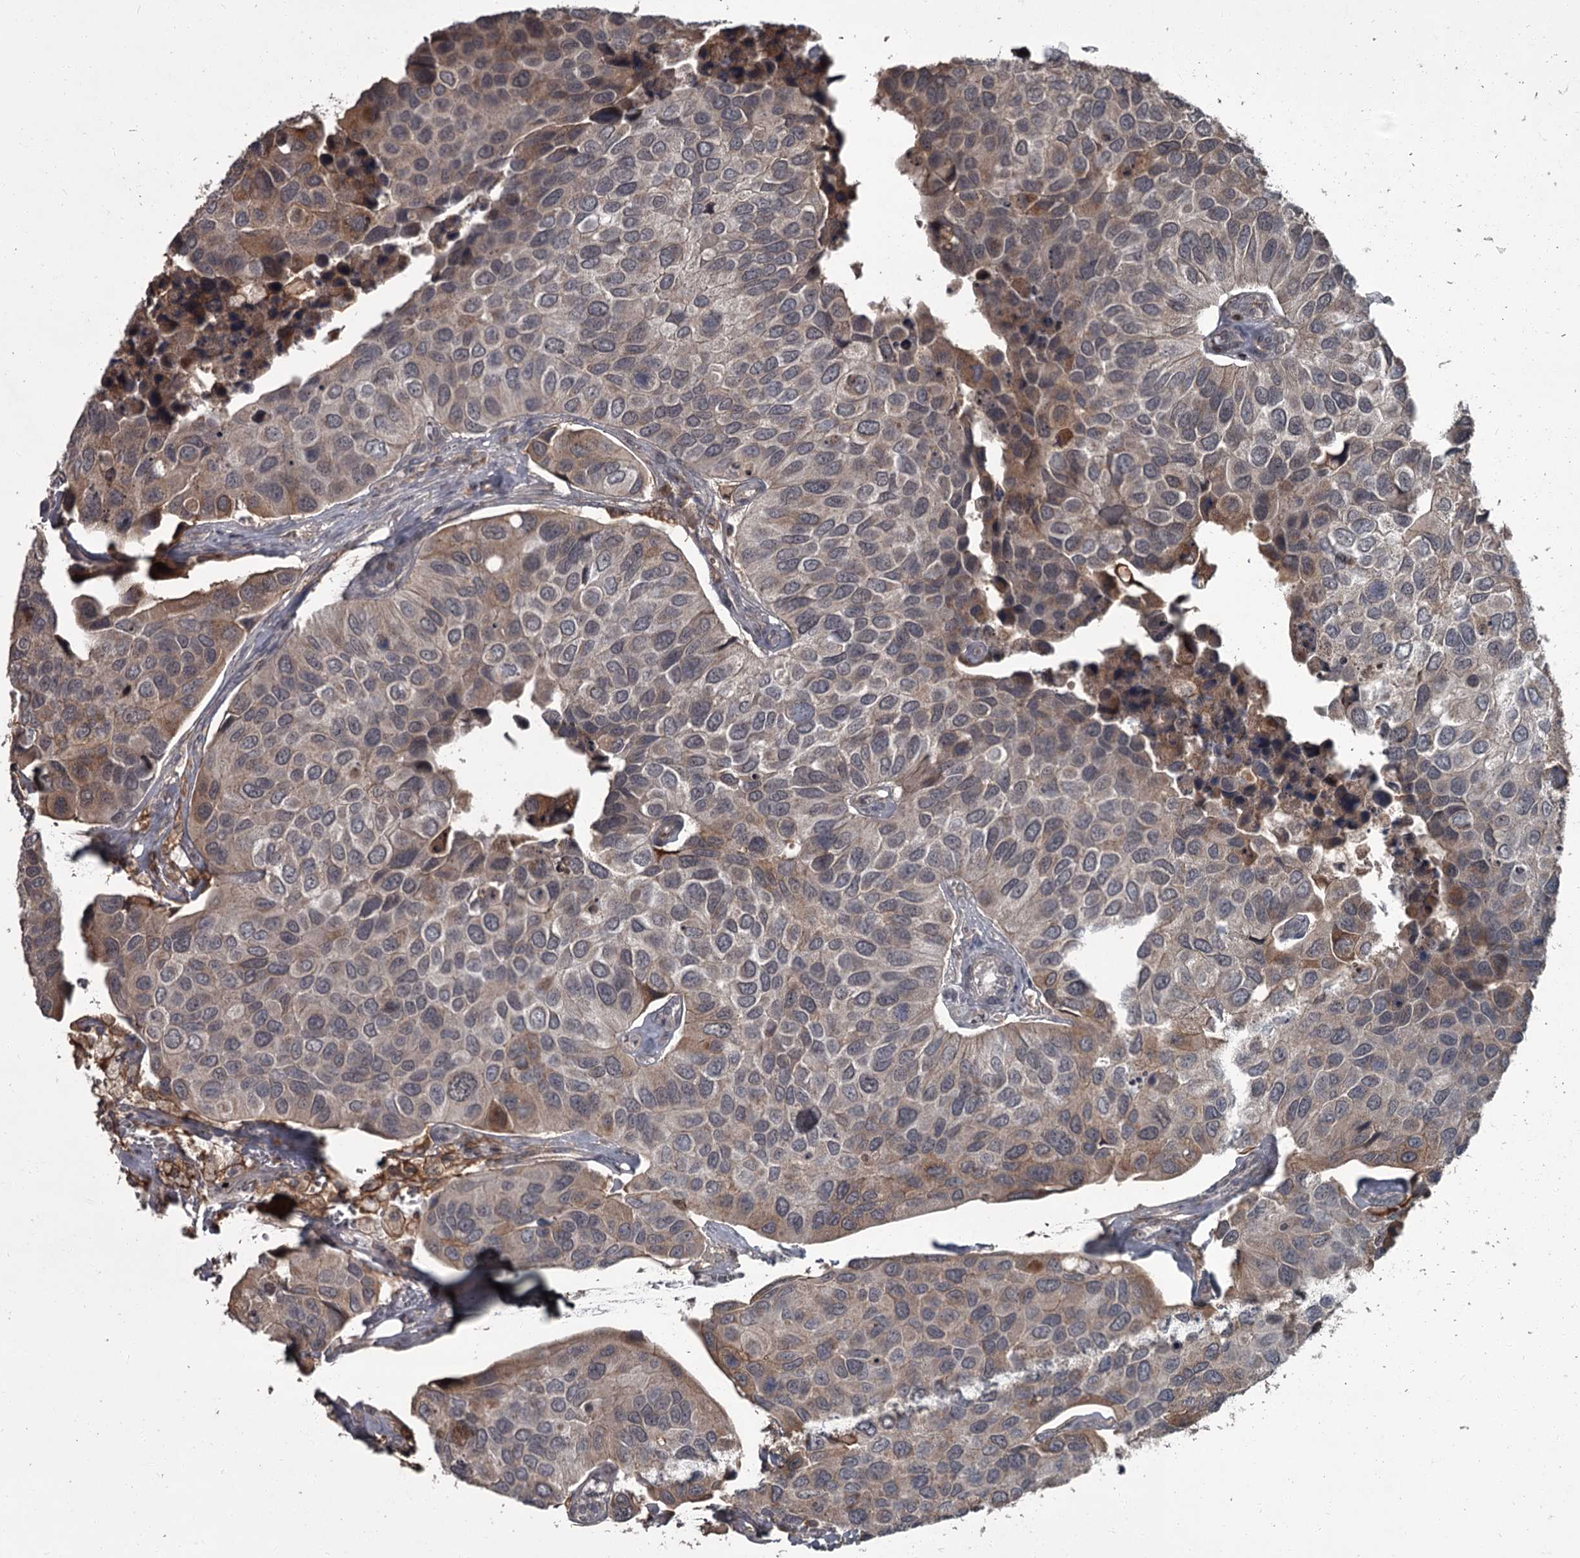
{"staining": {"intensity": "moderate", "quantity": "25%-75%", "location": "cytoplasmic/membranous"}, "tissue": "urothelial cancer", "cell_type": "Tumor cells", "image_type": "cancer", "snomed": [{"axis": "morphology", "description": "Urothelial carcinoma, High grade"}, {"axis": "topography", "description": "Urinary bladder"}], "caption": "Immunohistochemical staining of human urothelial cancer exhibits medium levels of moderate cytoplasmic/membranous expression in approximately 25%-75% of tumor cells. (IHC, brightfield microscopy, high magnification).", "gene": "FLVCR2", "patient": {"sex": "male", "age": 74}}